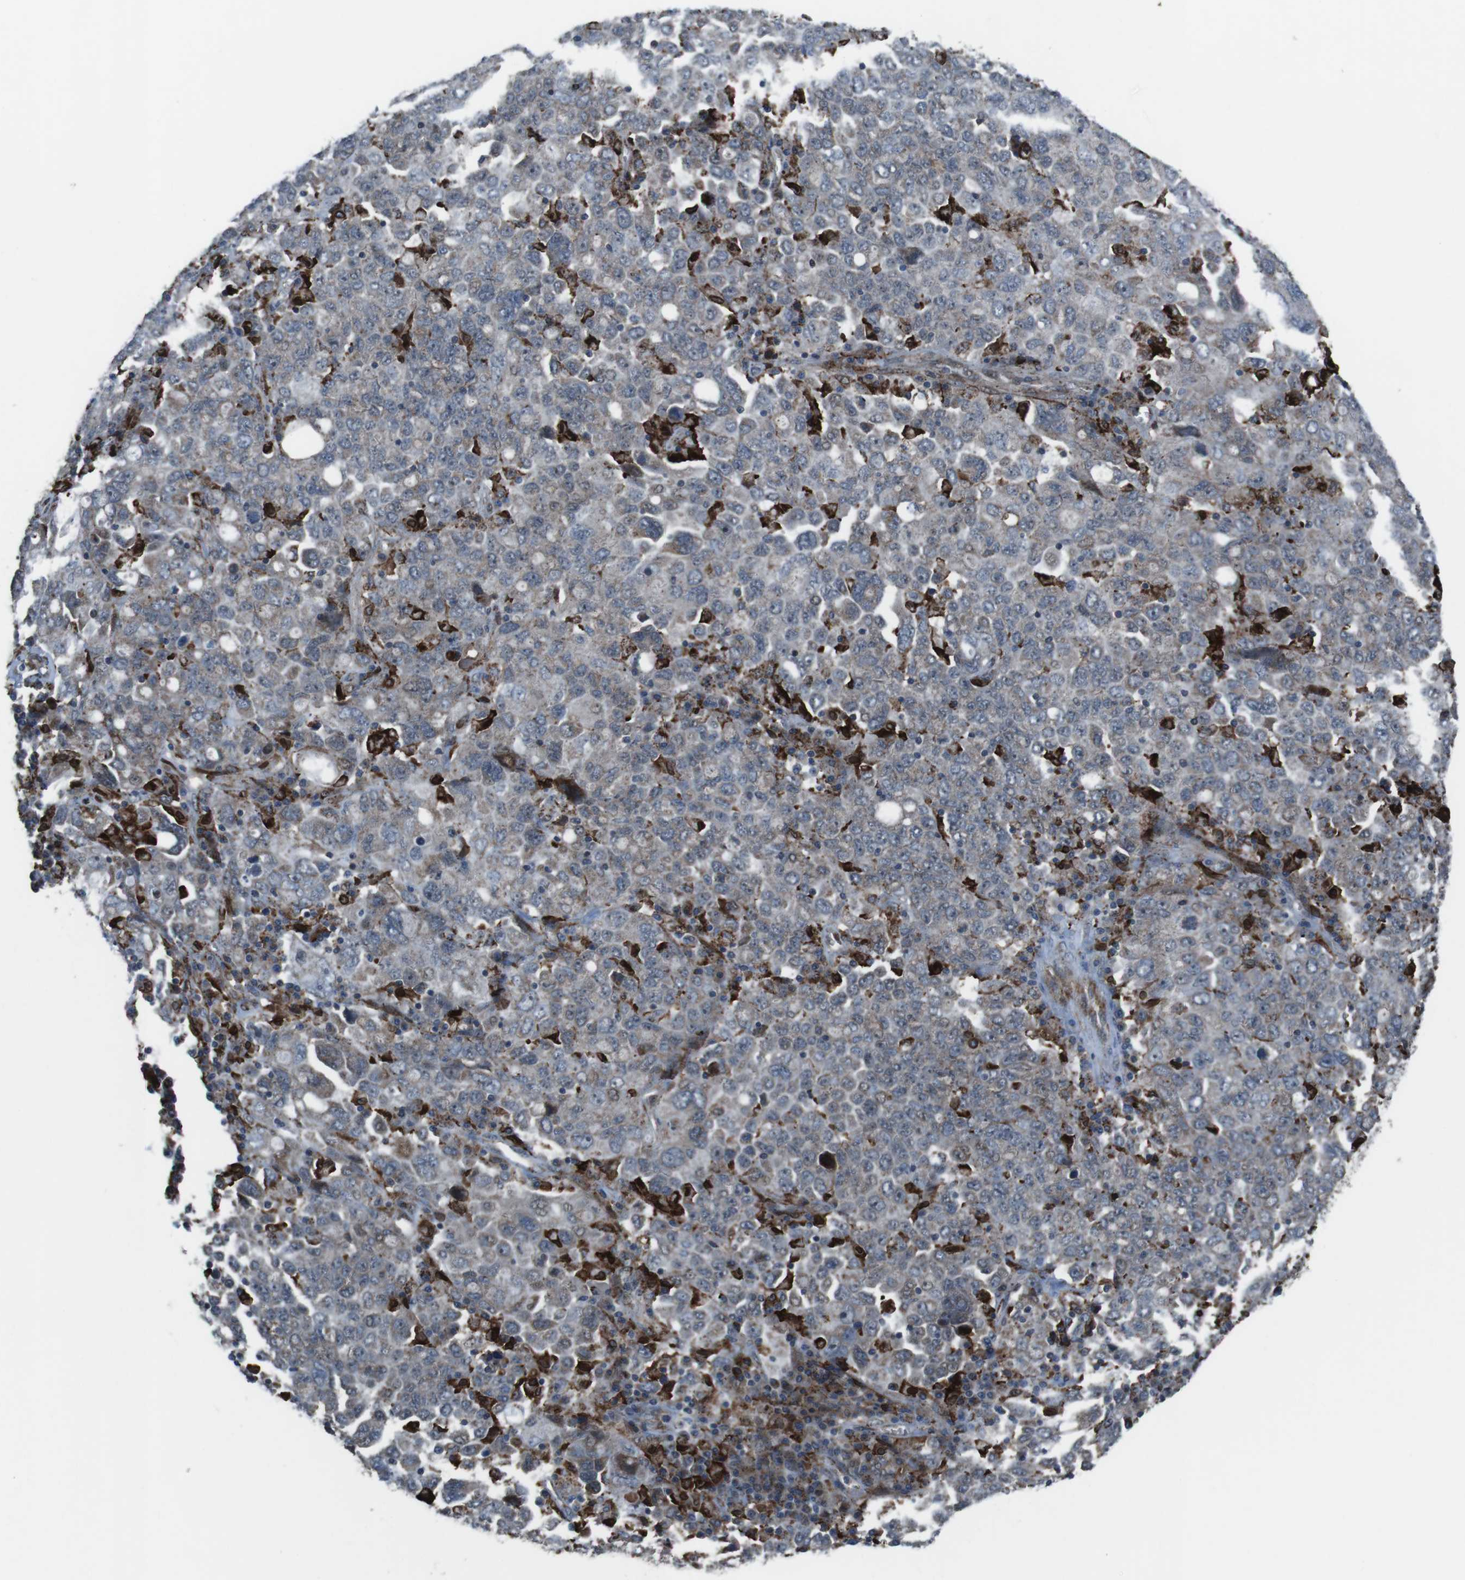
{"staining": {"intensity": "strong", "quantity": "<25%", "location": "cytoplasmic/membranous"}, "tissue": "ovarian cancer", "cell_type": "Tumor cells", "image_type": "cancer", "snomed": [{"axis": "morphology", "description": "Carcinoma, endometroid"}, {"axis": "topography", "description": "Ovary"}], "caption": "An image of human endometroid carcinoma (ovarian) stained for a protein demonstrates strong cytoplasmic/membranous brown staining in tumor cells.", "gene": "GDF10", "patient": {"sex": "female", "age": 62}}